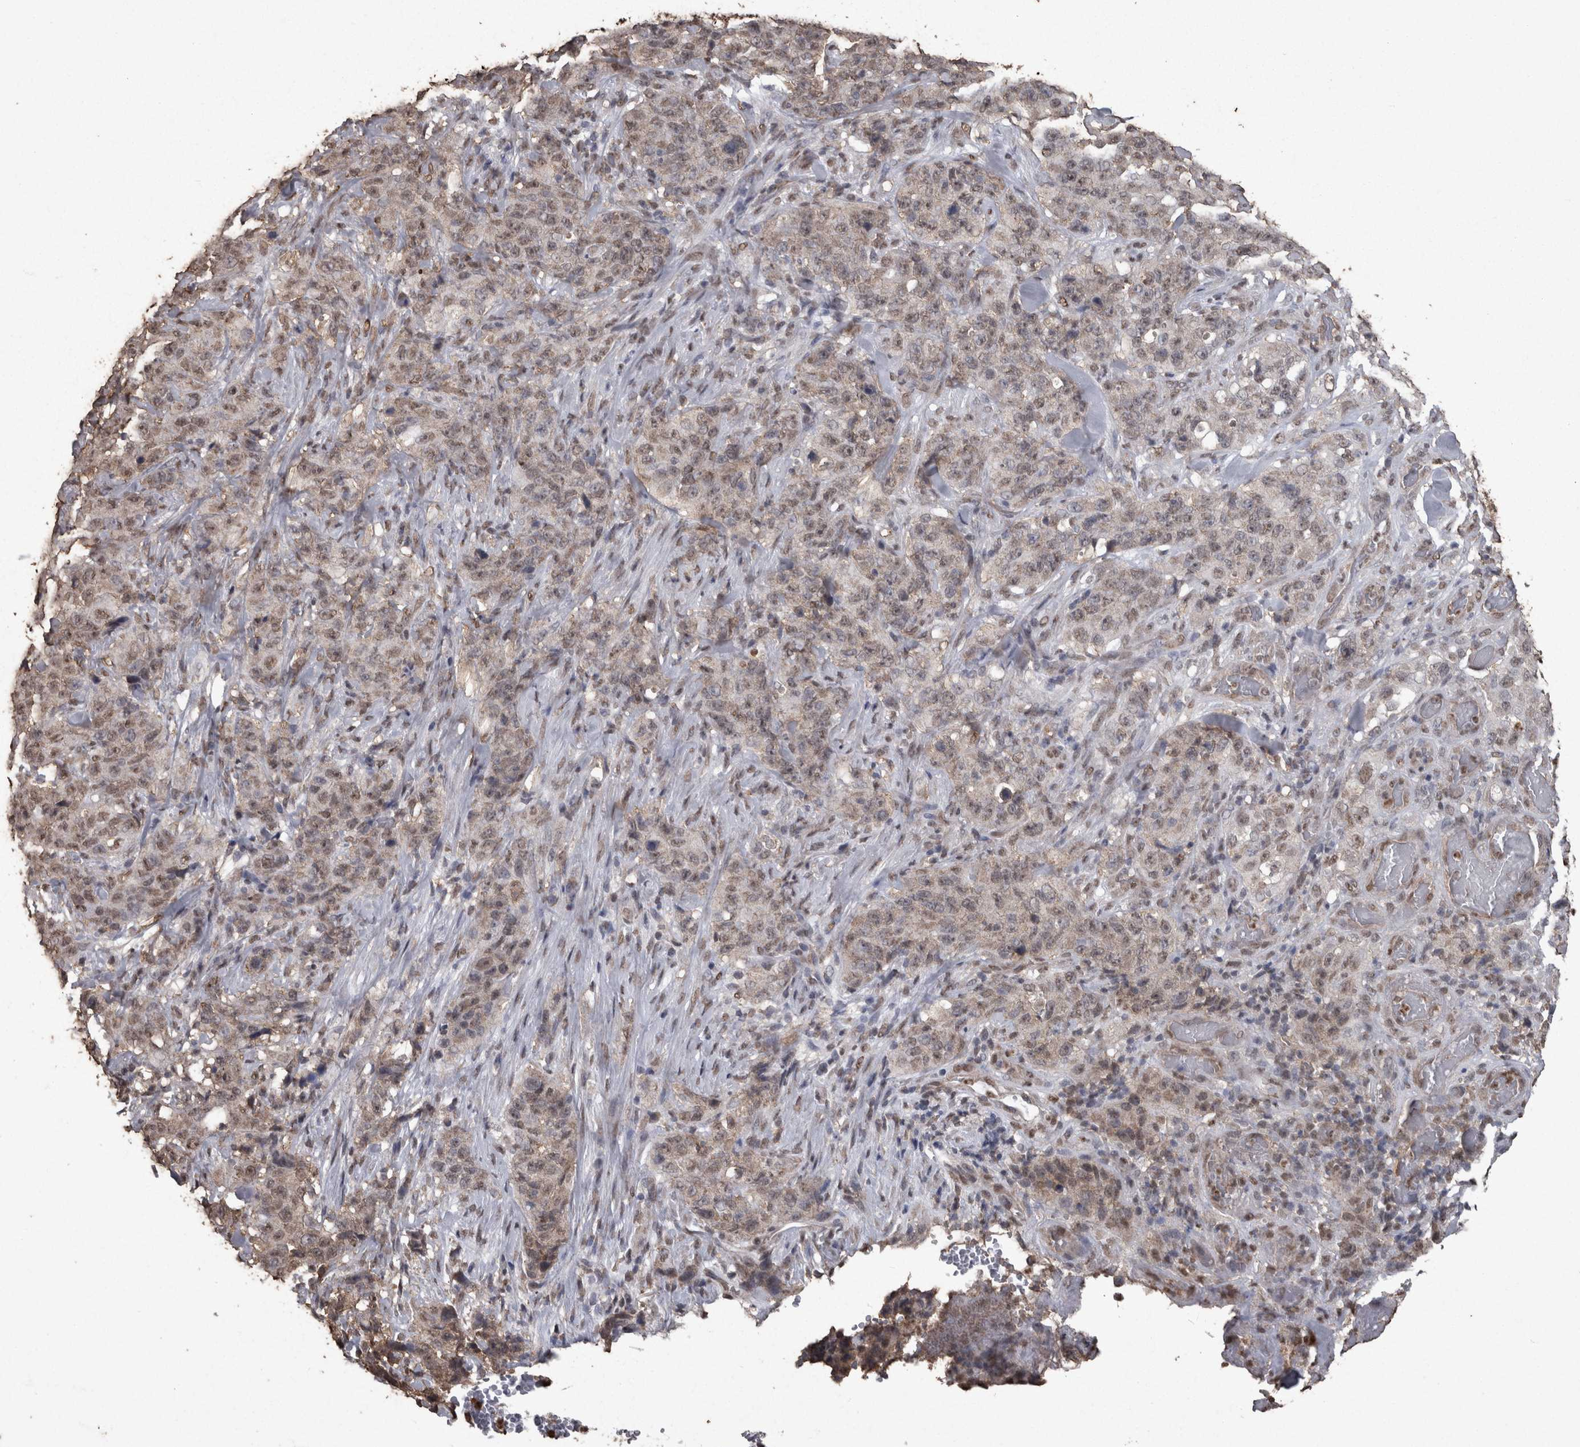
{"staining": {"intensity": "weak", "quantity": ">75%", "location": "nuclear"}, "tissue": "stomach cancer", "cell_type": "Tumor cells", "image_type": "cancer", "snomed": [{"axis": "morphology", "description": "Adenocarcinoma, NOS"}, {"axis": "topography", "description": "Stomach"}], "caption": "A low amount of weak nuclear positivity is appreciated in approximately >75% of tumor cells in adenocarcinoma (stomach) tissue.", "gene": "SMAD7", "patient": {"sex": "male", "age": 48}}